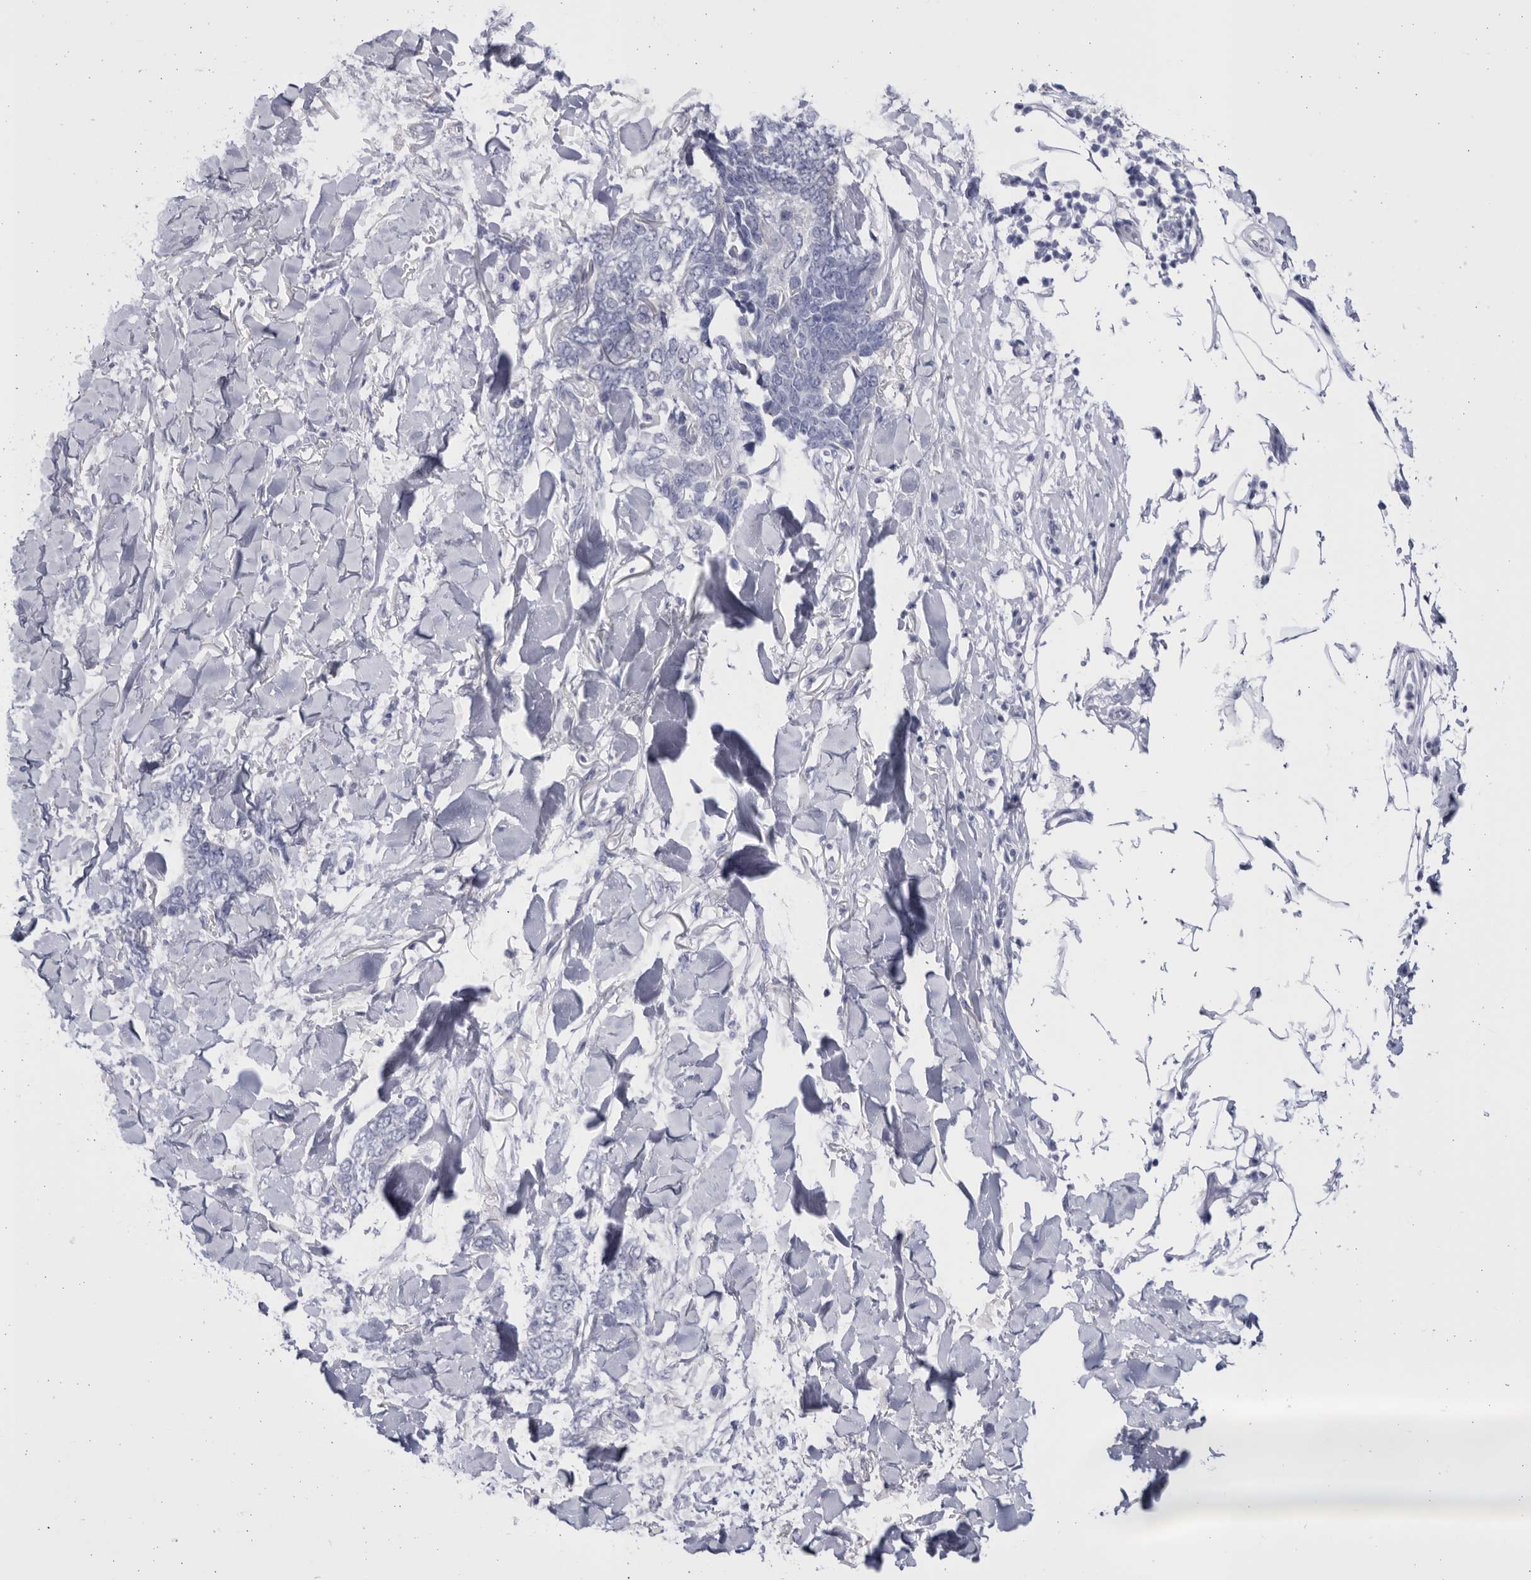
{"staining": {"intensity": "negative", "quantity": "none", "location": "none"}, "tissue": "skin cancer", "cell_type": "Tumor cells", "image_type": "cancer", "snomed": [{"axis": "morphology", "description": "Normal tissue, NOS"}, {"axis": "morphology", "description": "Basal cell carcinoma"}, {"axis": "topography", "description": "Skin"}], "caption": "The histopathology image demonstrates no significant expression in tumor cells of skin cancer (basal cell carcinoma).", "gene": "CCDC181", "patient": {"sex": "male", "age": 77}}